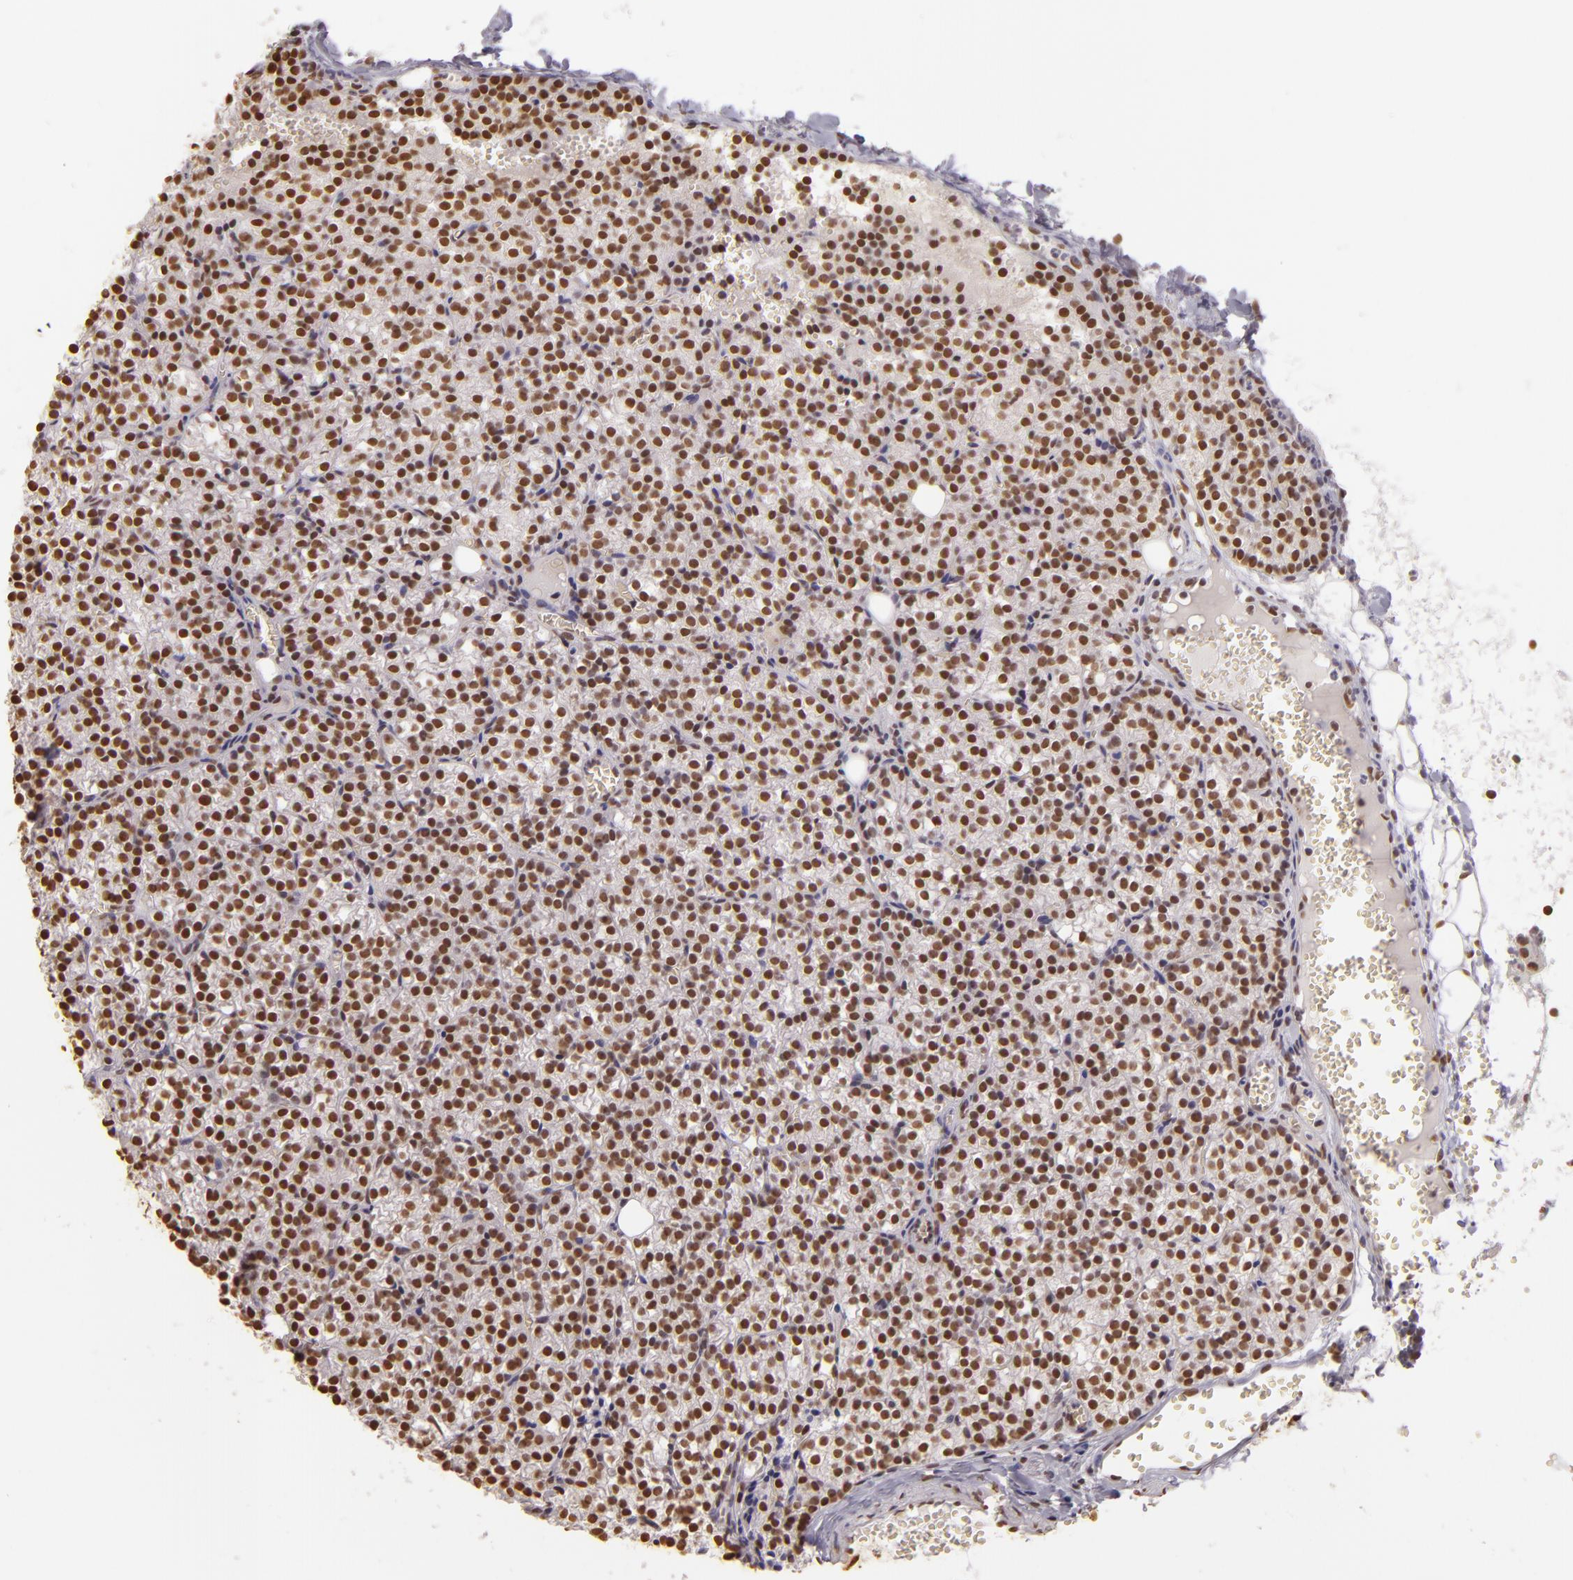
{"staining": {"intensity": "weak", "quantity": ">75%", "location": "nuclear"}, "tissue": "parathyroid gland", "cell_type": "Glandular cells", "image_type": "normal", "snomed": [{"axis": "morphology", "description": "Normal tissue, NOS"}, {"axis": "topography", "description": "Parathyroid gland"}], "caption": "Protein staining of unremarkable parathyroid gland exhibits weak nuclear expression in approximately >75% of glandular cells.", "gene": "PAPOLA", "patient": {"sex": "female", "age": 17}}